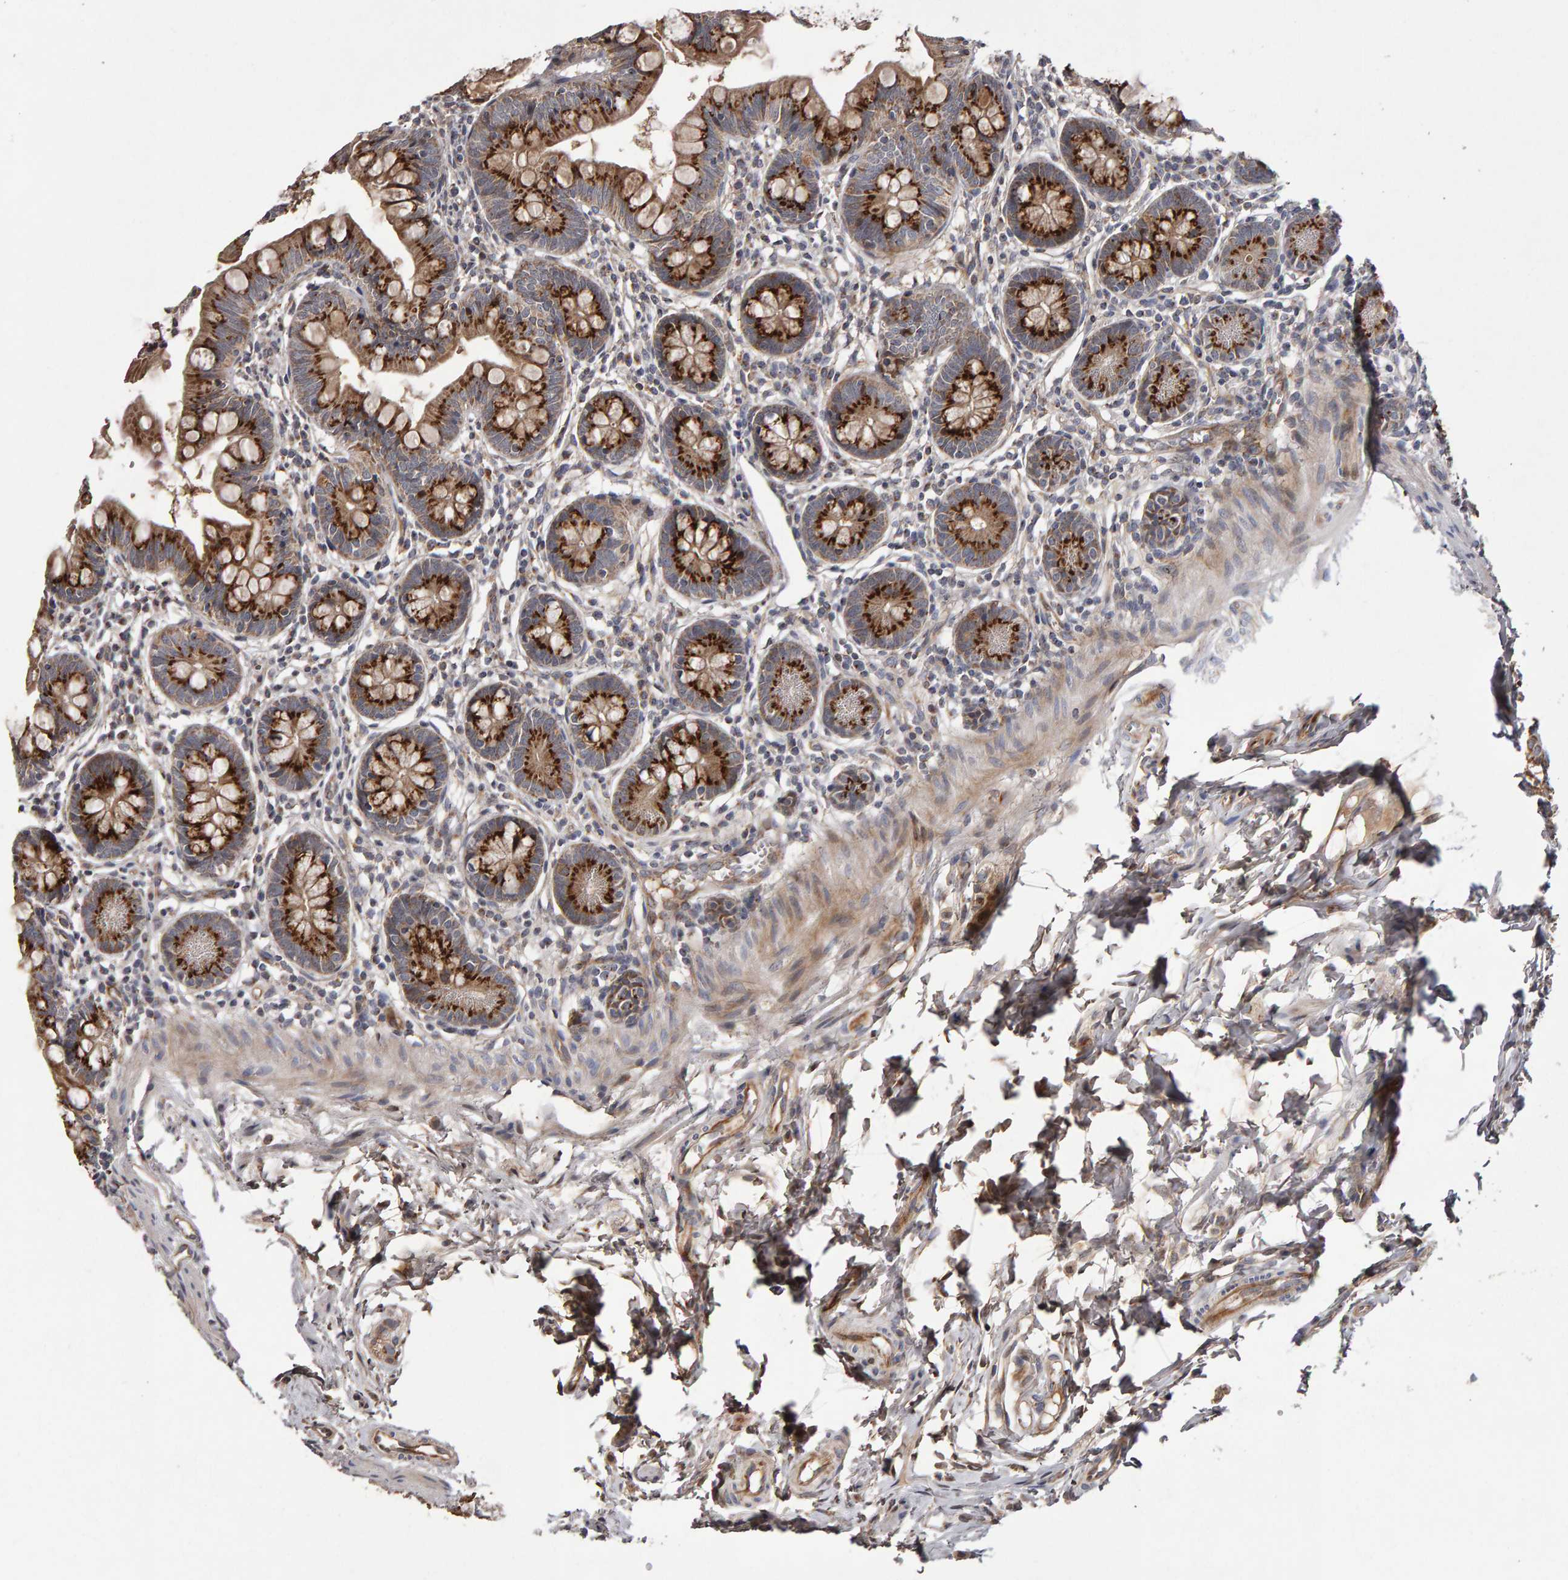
{"staining": {"intensity": "strong", "quantity": ">75%", "location": "cytoplasmic/membranous"}, "tissue": "small intestine", "cell_type": "Glandular cells", "image_type": "normal", "snomed": [{"axis": "morphology", "description": "Normal tissue, NOS"}, {"axis": "topography", "description": "Small intestine"}], "caption": "A brown stain labels strong cytoplasmic/membranous staining of a protein in glandular cells of unremarkable human small intestine.", "gene": "CANT1", "patient": {"sex": "male", "age": 7}}